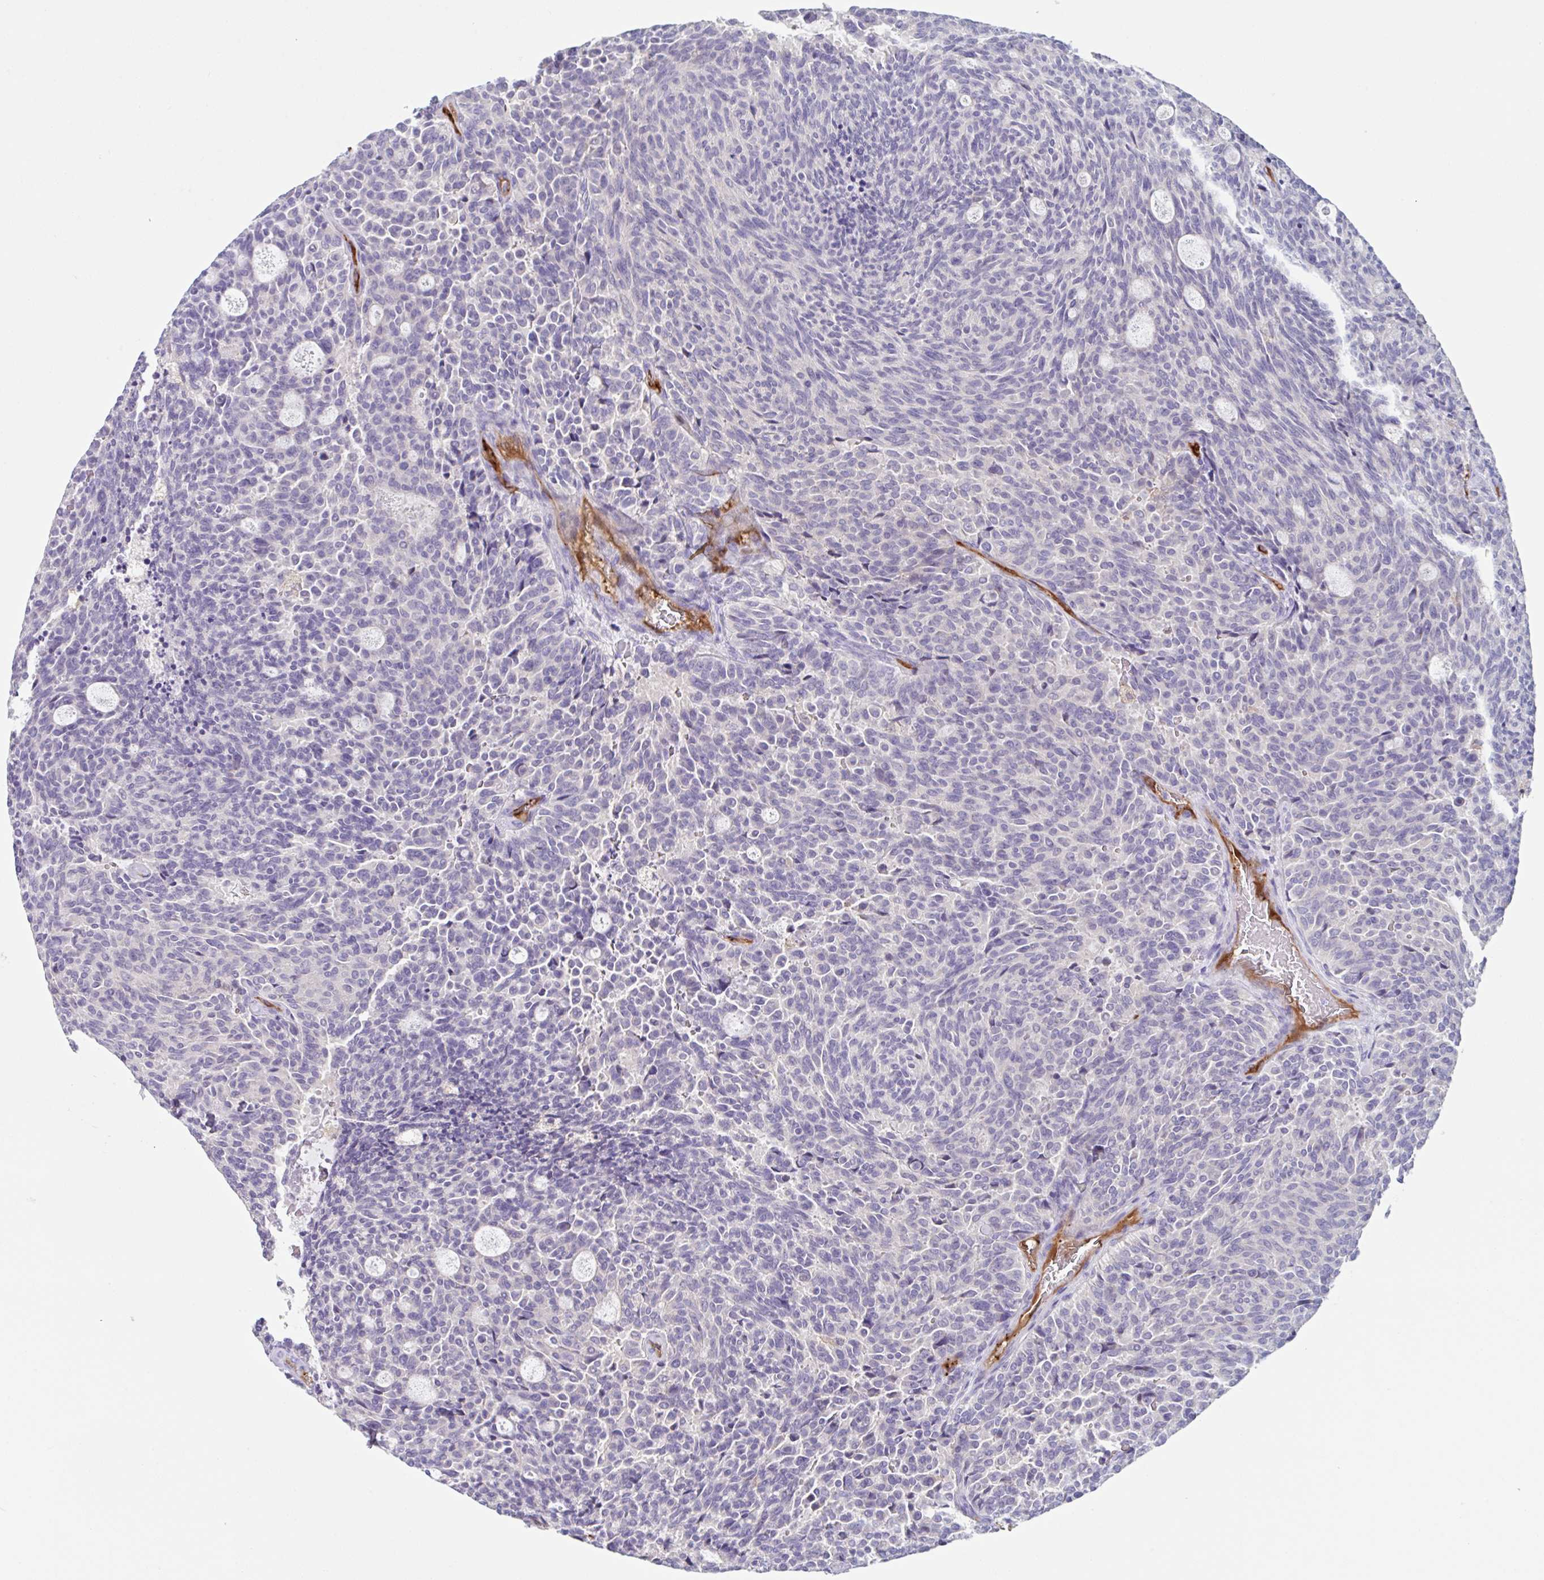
{"staining": {"intensity": "negative", "quantity": "none", "location": "none"}, "tissue": "carcinoid", "cell_type": "Tumor cells", "image_type": "cancer", "snomed": [{"axis": "morphology", "description": "Carcinoid, malignant, NOS"}, {"axis": "topography", "description": "Pancreas"}], "caption": "Histopathology image shows no protein staining in tumor cells of carcinoid tissue. (IHC, brightfield microscopy, high magnification).", "gene": "EHD4", "patient": {"sex": "female", "age": 54}}